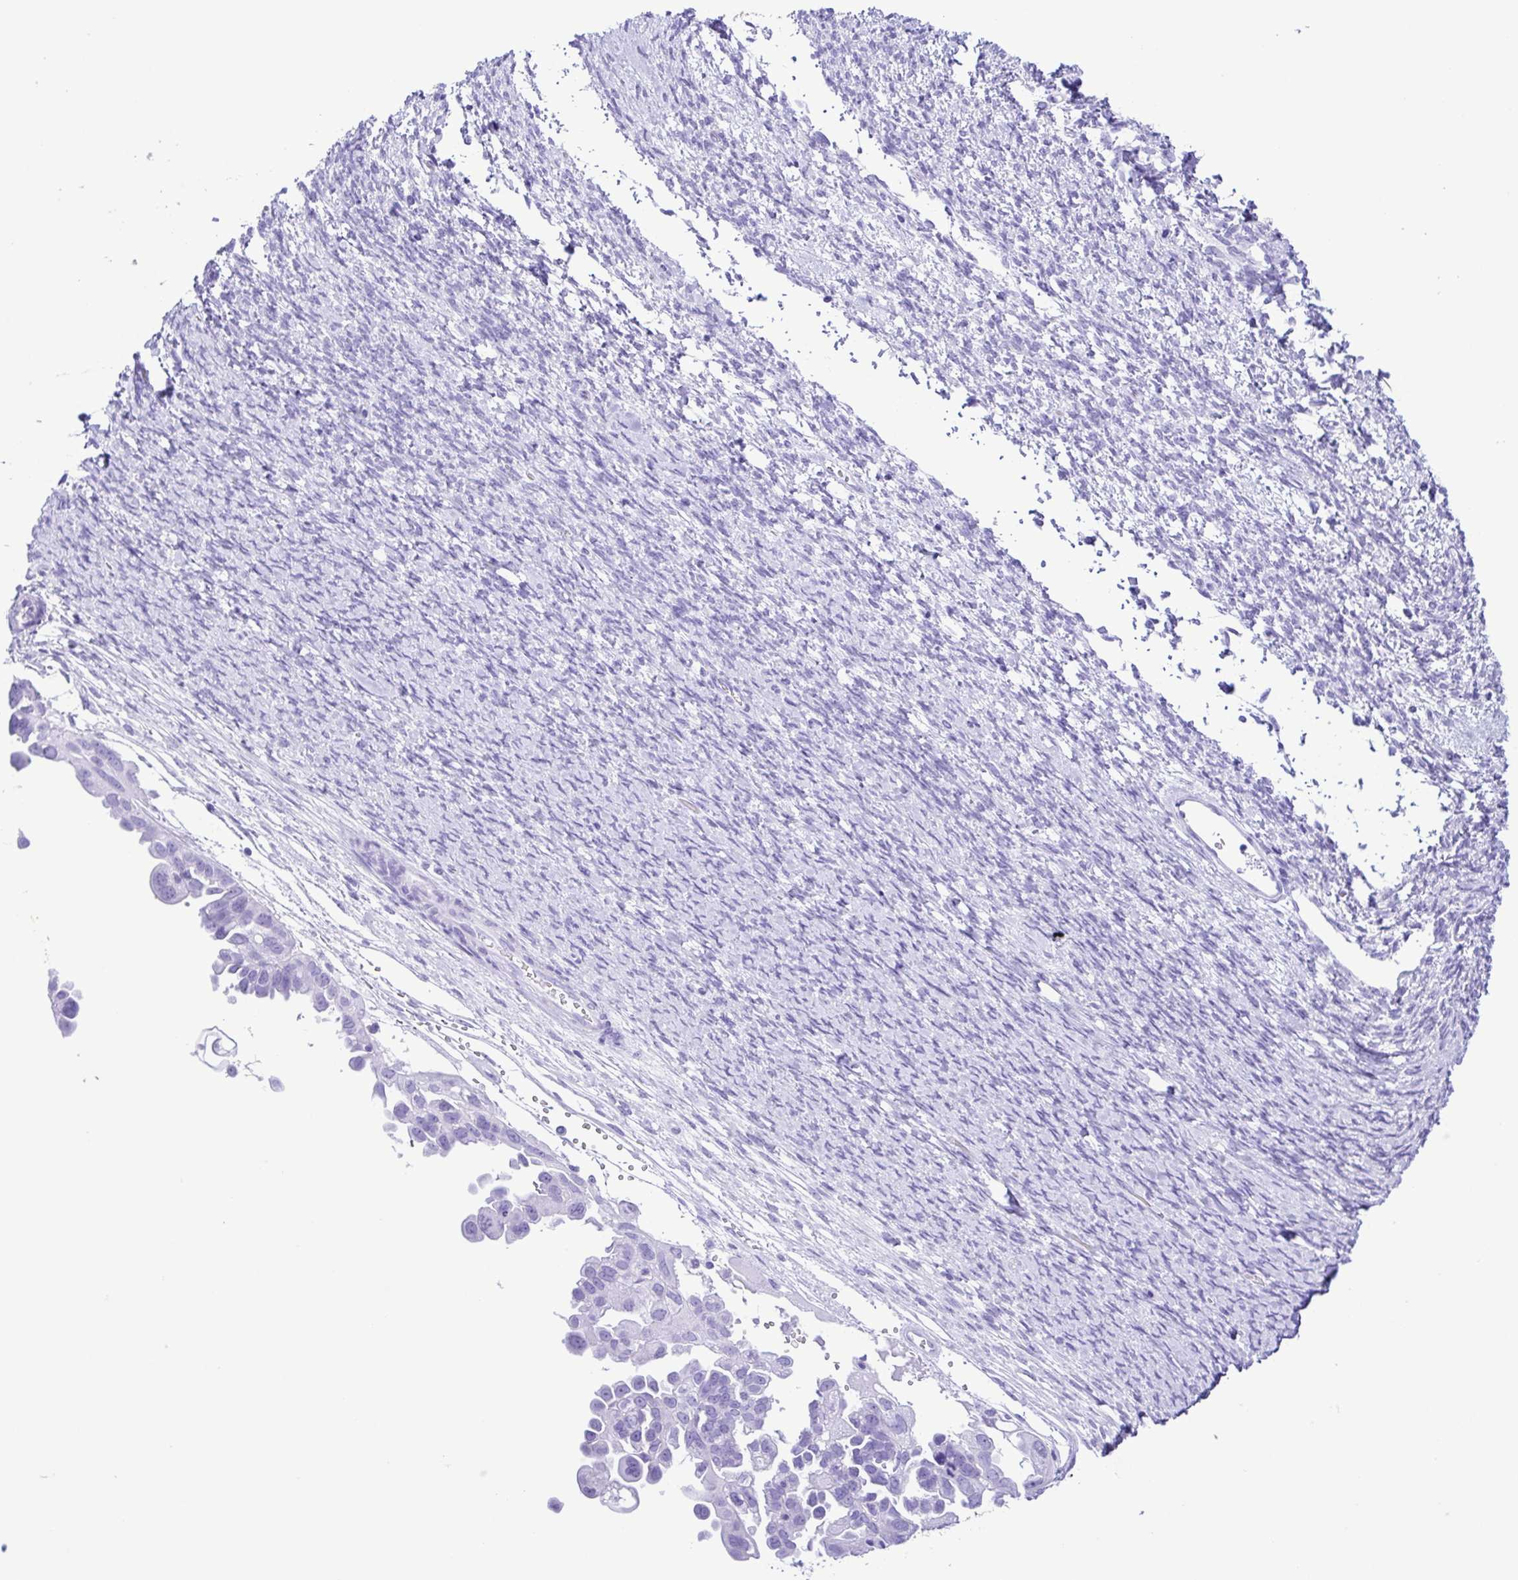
{"staining": {"intensity": "negative", "quantity": "none", "location": "none"}, "tissue": "ovarian cancer", "cell_type": "Tumor cells", "image_type": "cancer", "snomed": [{"axis": "morphology", "description": "Cystadenocarcinoma, serous, NOS"}, {"axis": "topography", "description": "Ovary"}], "caption": "This is an immunohistochemistry photomicrograph of ovarian cancer. There is no staining in tumor cells.", "gene": "ERP27", "patient": {"sex": "female", "age": 53}}